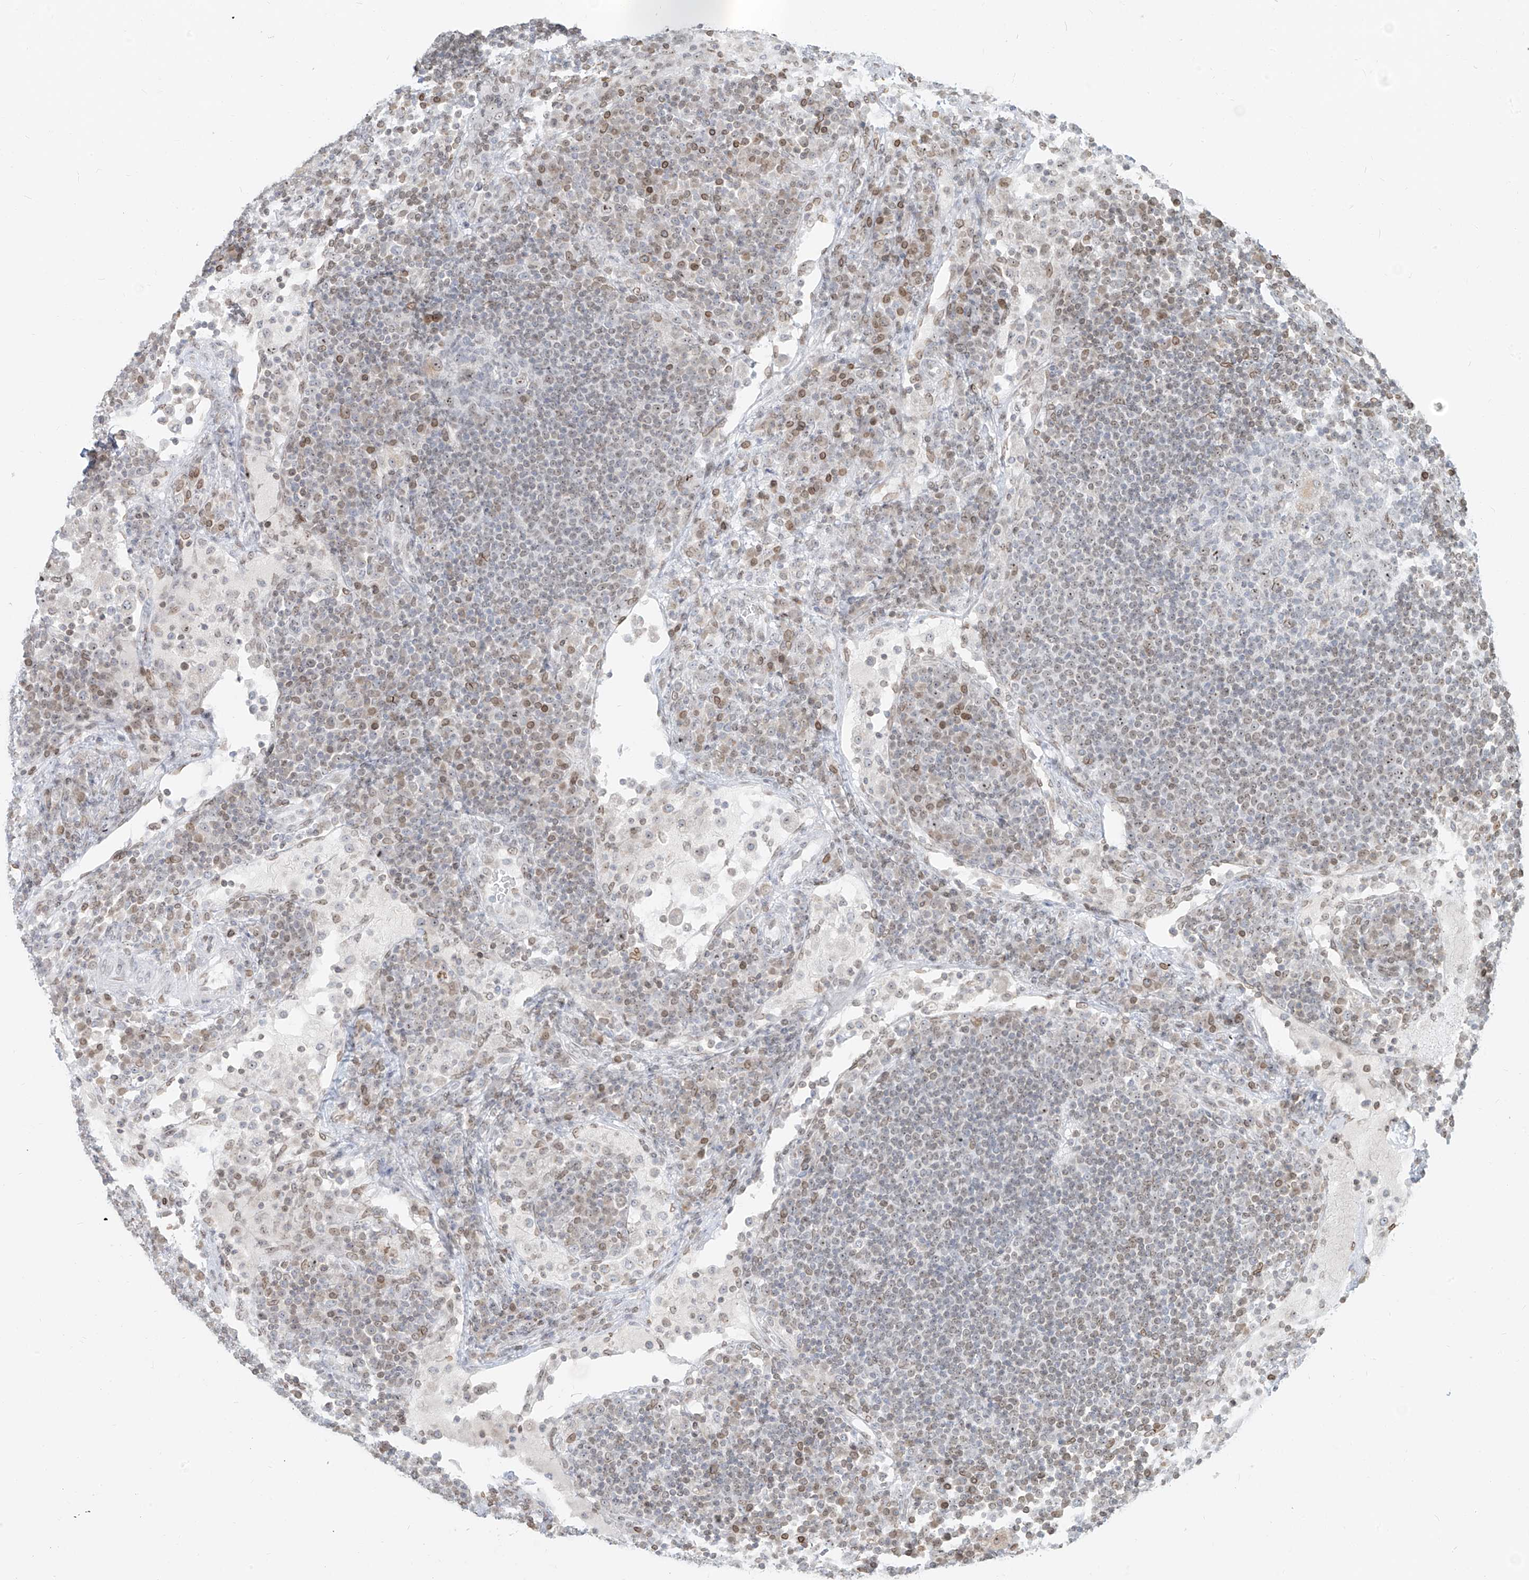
{"staining": {"intensity": "moderate", "quantity": "<25%", "location": "nuclear"}, "tissue": "lymph node", "cell_type": "Germinal center cells", "image_type": "normal", "snomed": [{"axis": "morphology", "description": "Normal tissue, NOS"}, {"axis": "topography", "description": "Lymph node"}], "caption": "DAB (3,3'-diaminobenzidine) immunohistochemical staining of unremarkable human lymph node displays moderate nuclear protein positivity in approximately <25% of germinal center cells.", "gene": "SAMD15", "patient": {"sex": "female", "age": 53}}